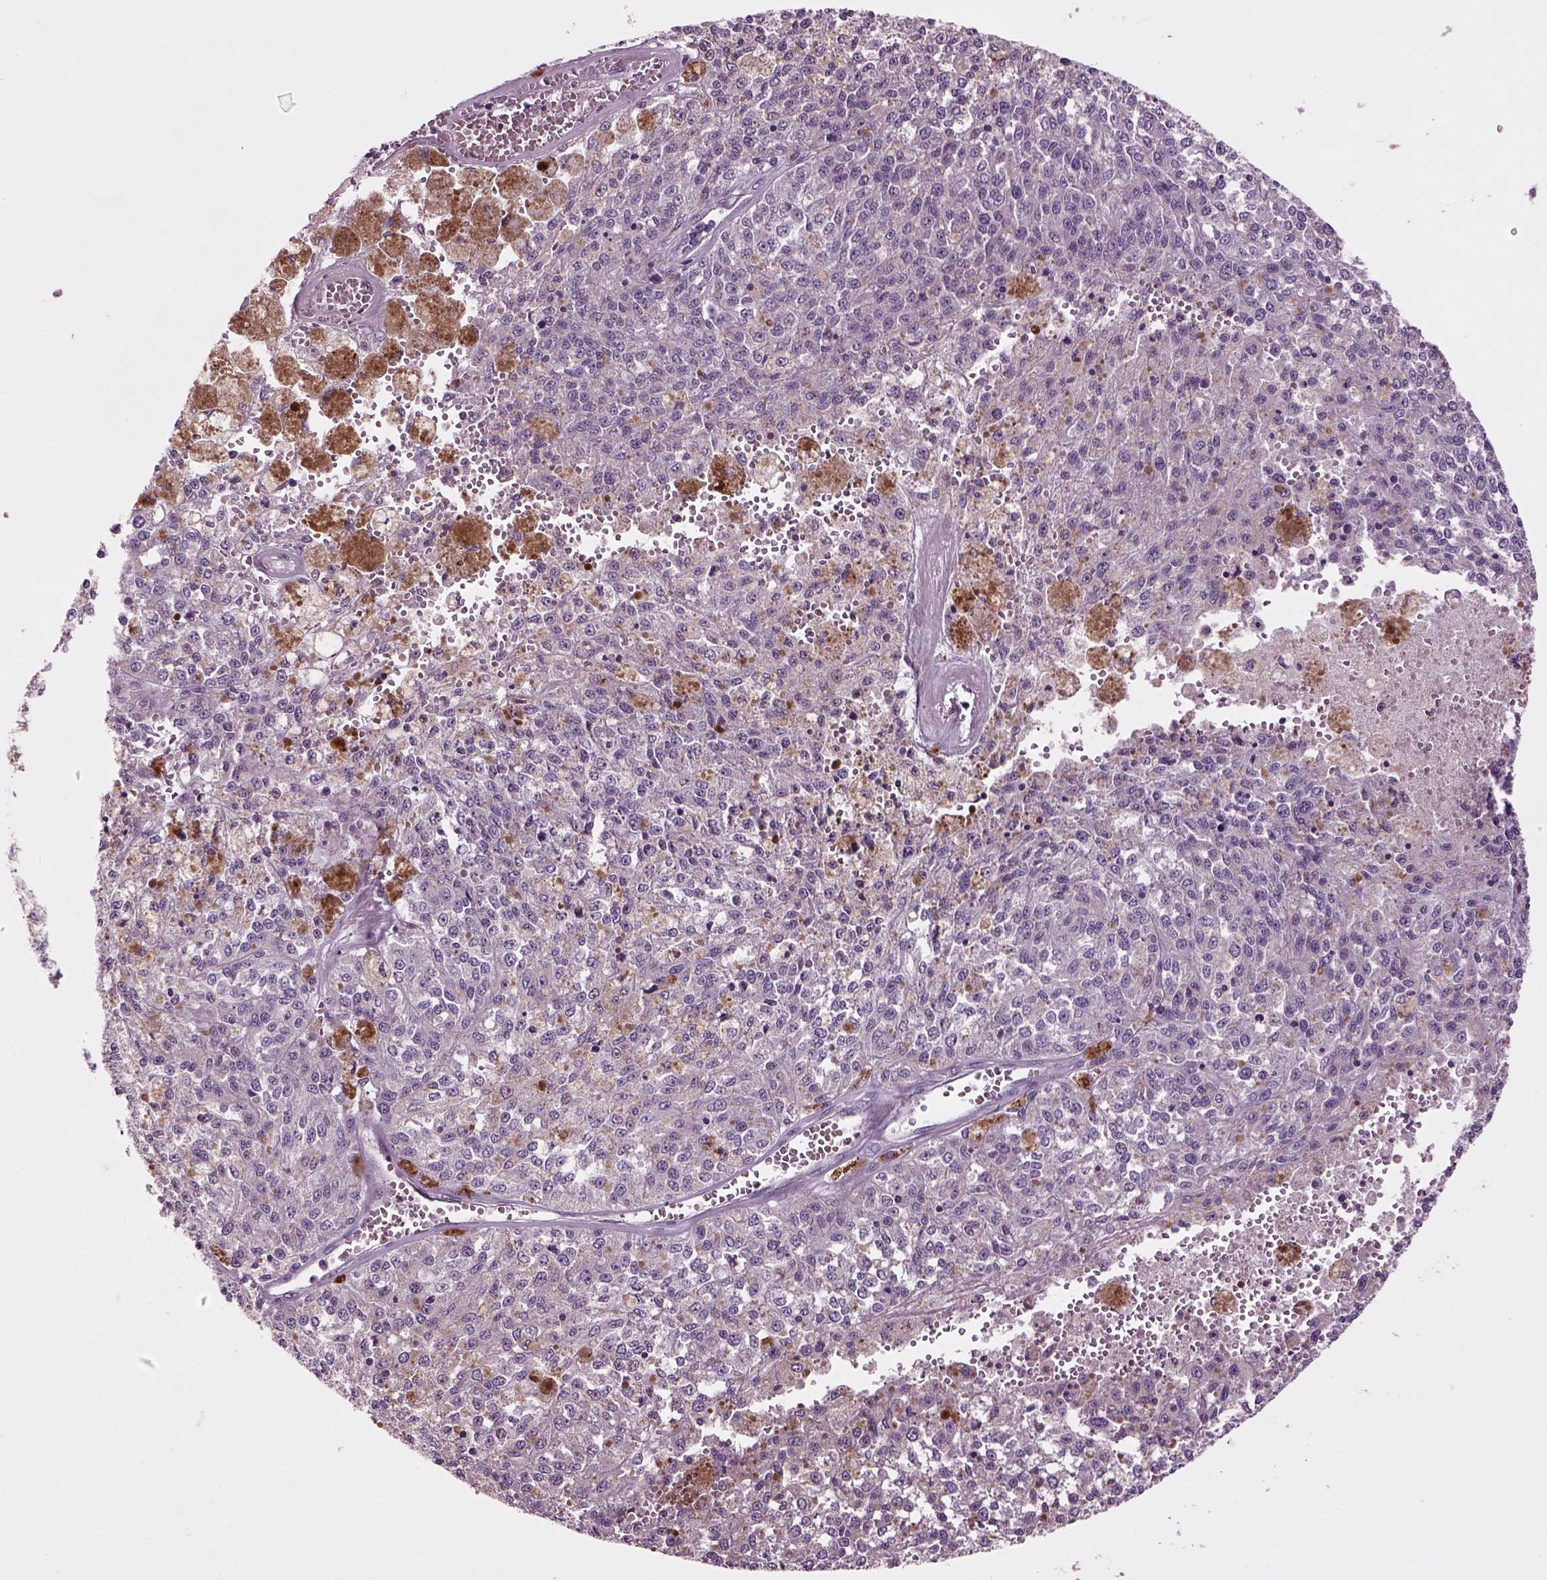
{"staining": {"intensity": "negative", "quantity": "none", "location": "none"}, "tissue": "melanoma", "cell_type": "Tumor cells", "image_type": "cancer", "snomed": [{"axis": "morphology", "description": "Malignant melanoma, Metastatic site"}, {"axis": "topography", "description": "Lymph node"}], "caption": "Immunohistochemical staining of human melanoma displays no significant expression in tumor cells.", "gene": "SLC17A6", "patient": {"sex": "female", "age": 64}}